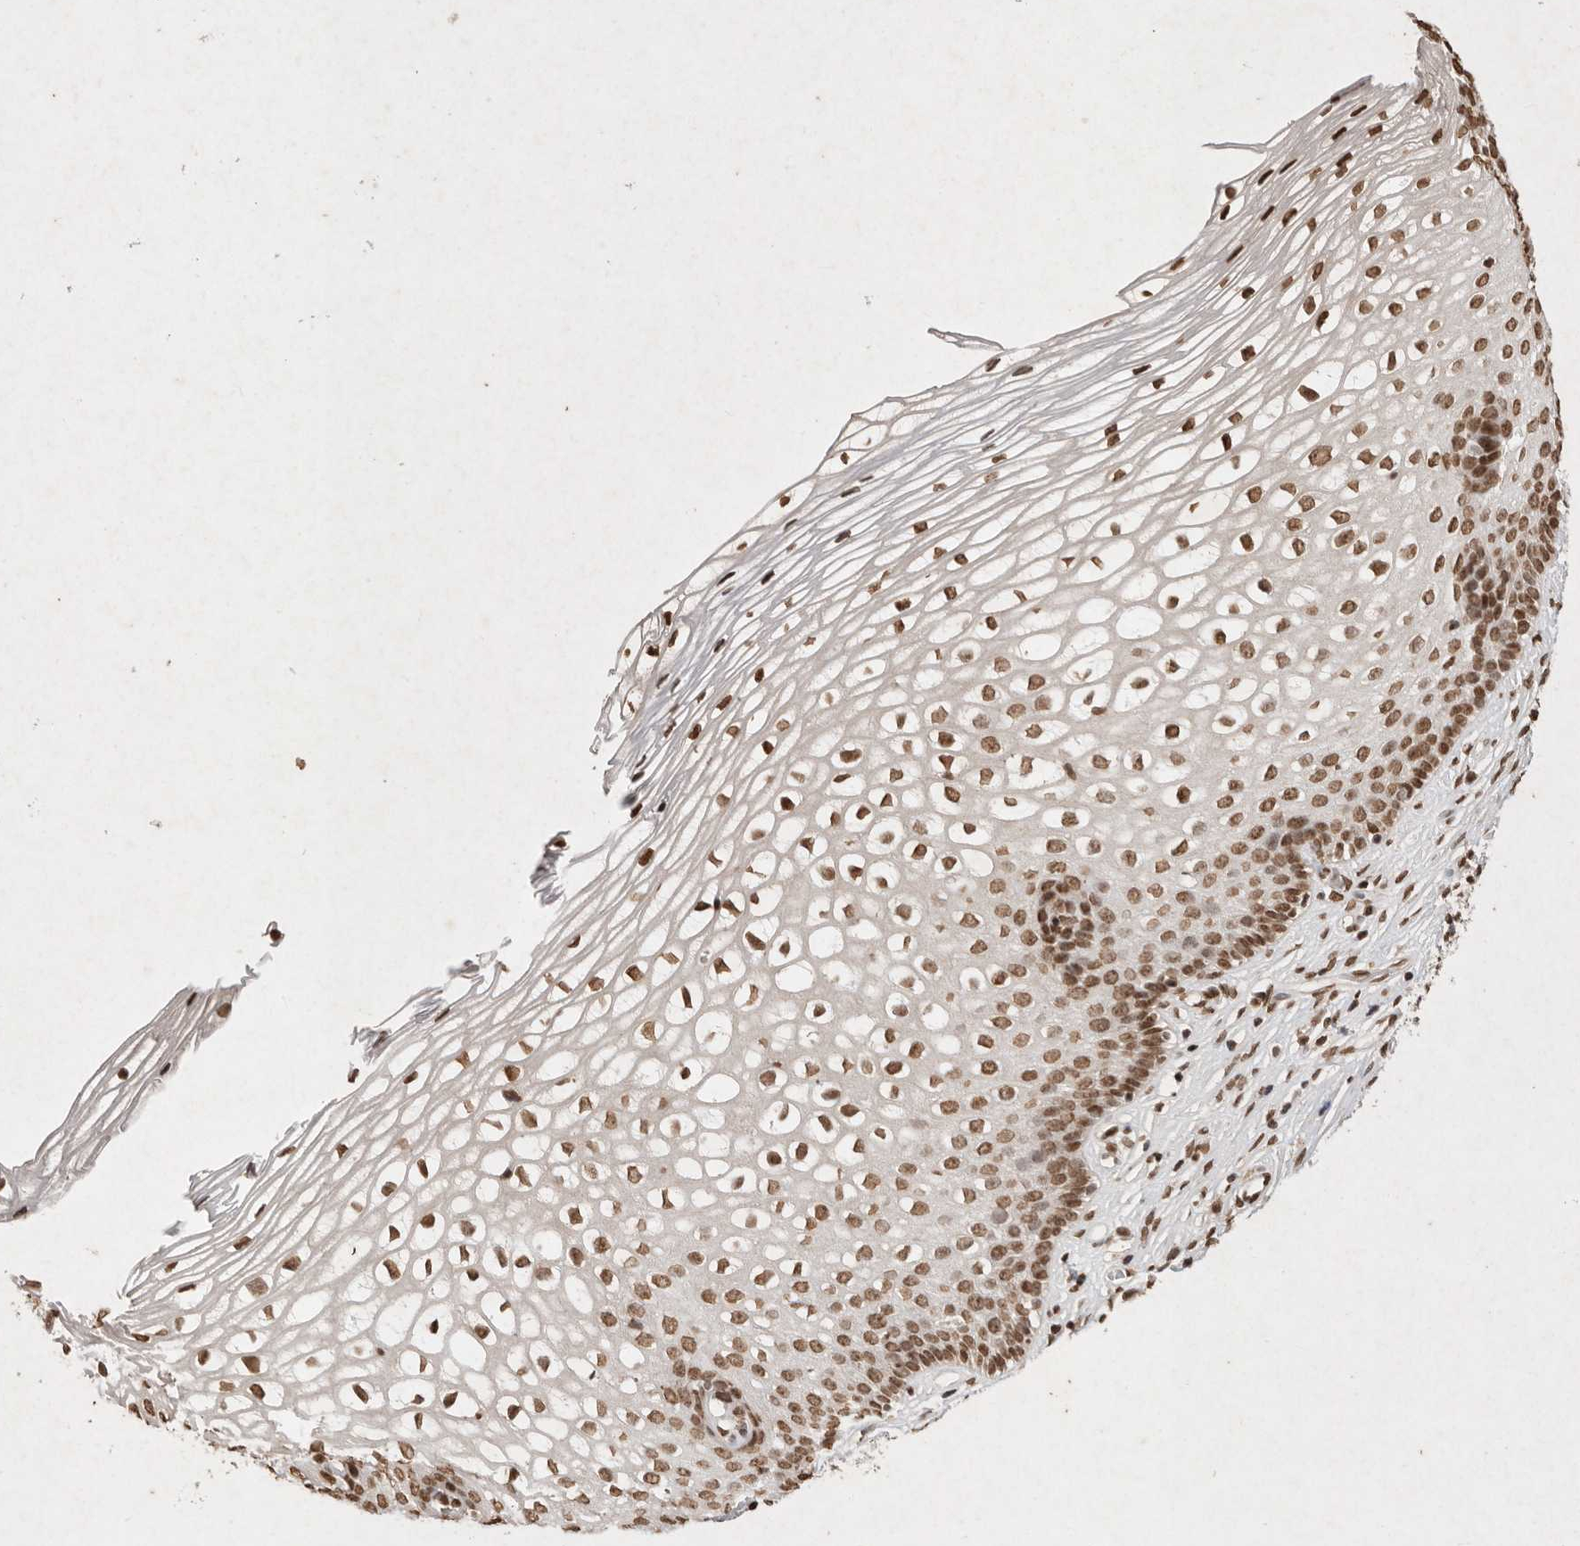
{"staining": {"intensity": "weak", "quantity": "25%-75%", "location": "nuclear"}, "tissue": "cervix", "cell_type": "Glandular cells", "image_type": "normal", "snomed": [{"axis": "morphology", "description": "Normal tissue, NOS"}, {"axis": "topography", "description": "Cervix"}], "caption": "Benign cervix displays weak nuclear expression in approximately 25%-75% of glandular cells.", "gene": "NKX3", "patient": {"sex": "female", "age": 27}}